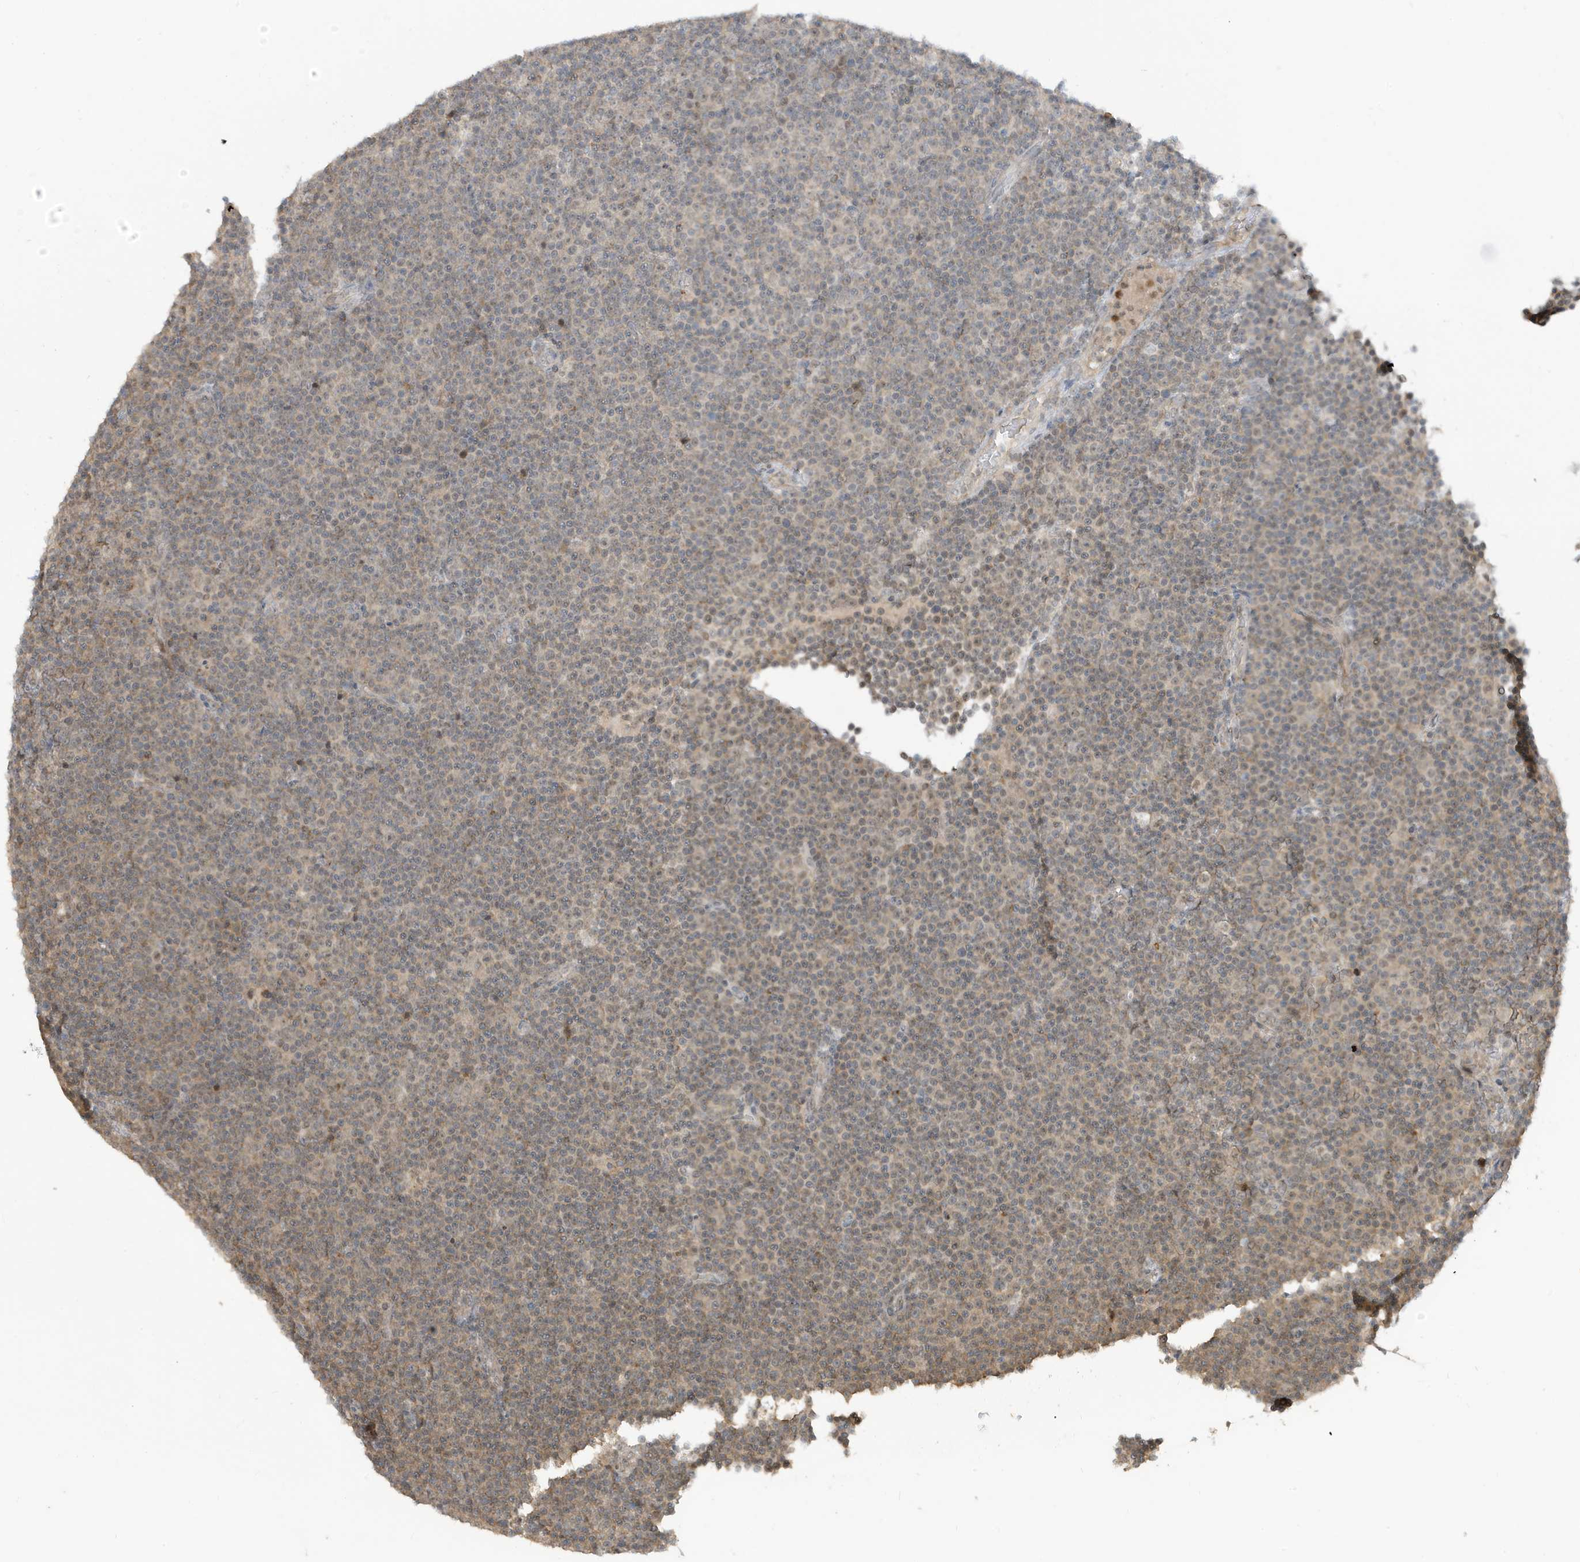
{"staining": {"intensity": "weak", "quantity": "25%-75%", "location": "cytoplasmic/membranous"}, "tissue": "lymphoma", "cell_type": "Tumor cells", "image_type": "cancer", "snomed": [{"axis": "morphology", "description": "Malignant lymphoma, non-Hodgkin's type, Low grade"}, {"axis": "topography", "description": "Lymph node"}], "caption": "About 25%-75% of tumor cells in human lymphoma display weak cytoplasmic/membranous protein expression as visualized by brown immunohistochemical staining.", "gene": "PRRT3", "patient": {"sex": "female", "age": 67}}